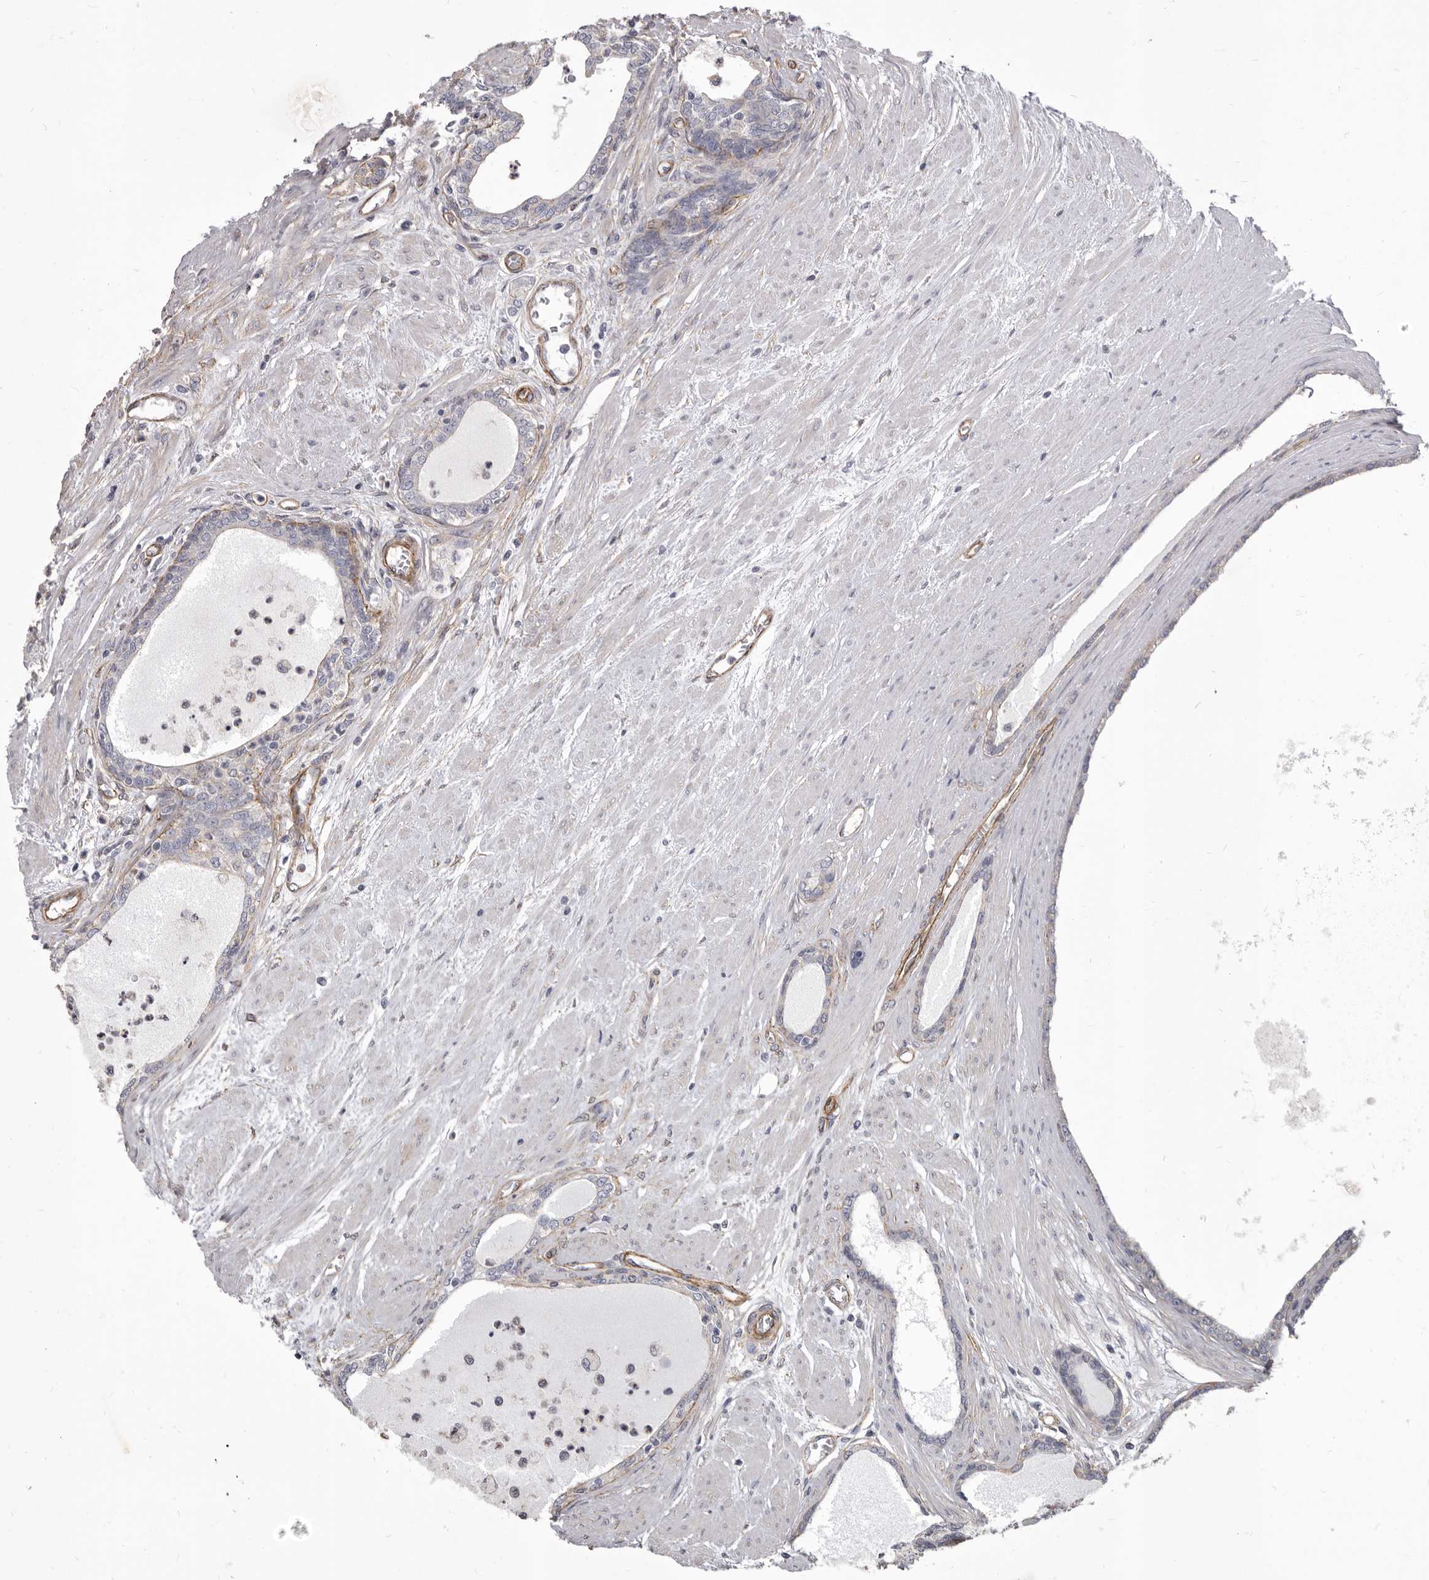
{"staining": {"intensity": "weak", "quantity": "<25%", "location": "cytoplasmic/membranous"}, "tissue": "prostate cancer", "cell_type": "Tumor cells", "image_type": "cancer", "snomed": [{"axis": "morphology", "description": "Adenocarcinoma, Low grade"}, {"axis": "topography", "description": "Prostate"}], "caption": "High magnification brightfield microscopy of prostate adenocarcinoma (low-grade) stained with DAB (brown) and counterstained with hematoxylin (blue): tumor cells show no significant staining.", "gene": "P2RX6", "patient": {"sex": "male", "age": 60}}